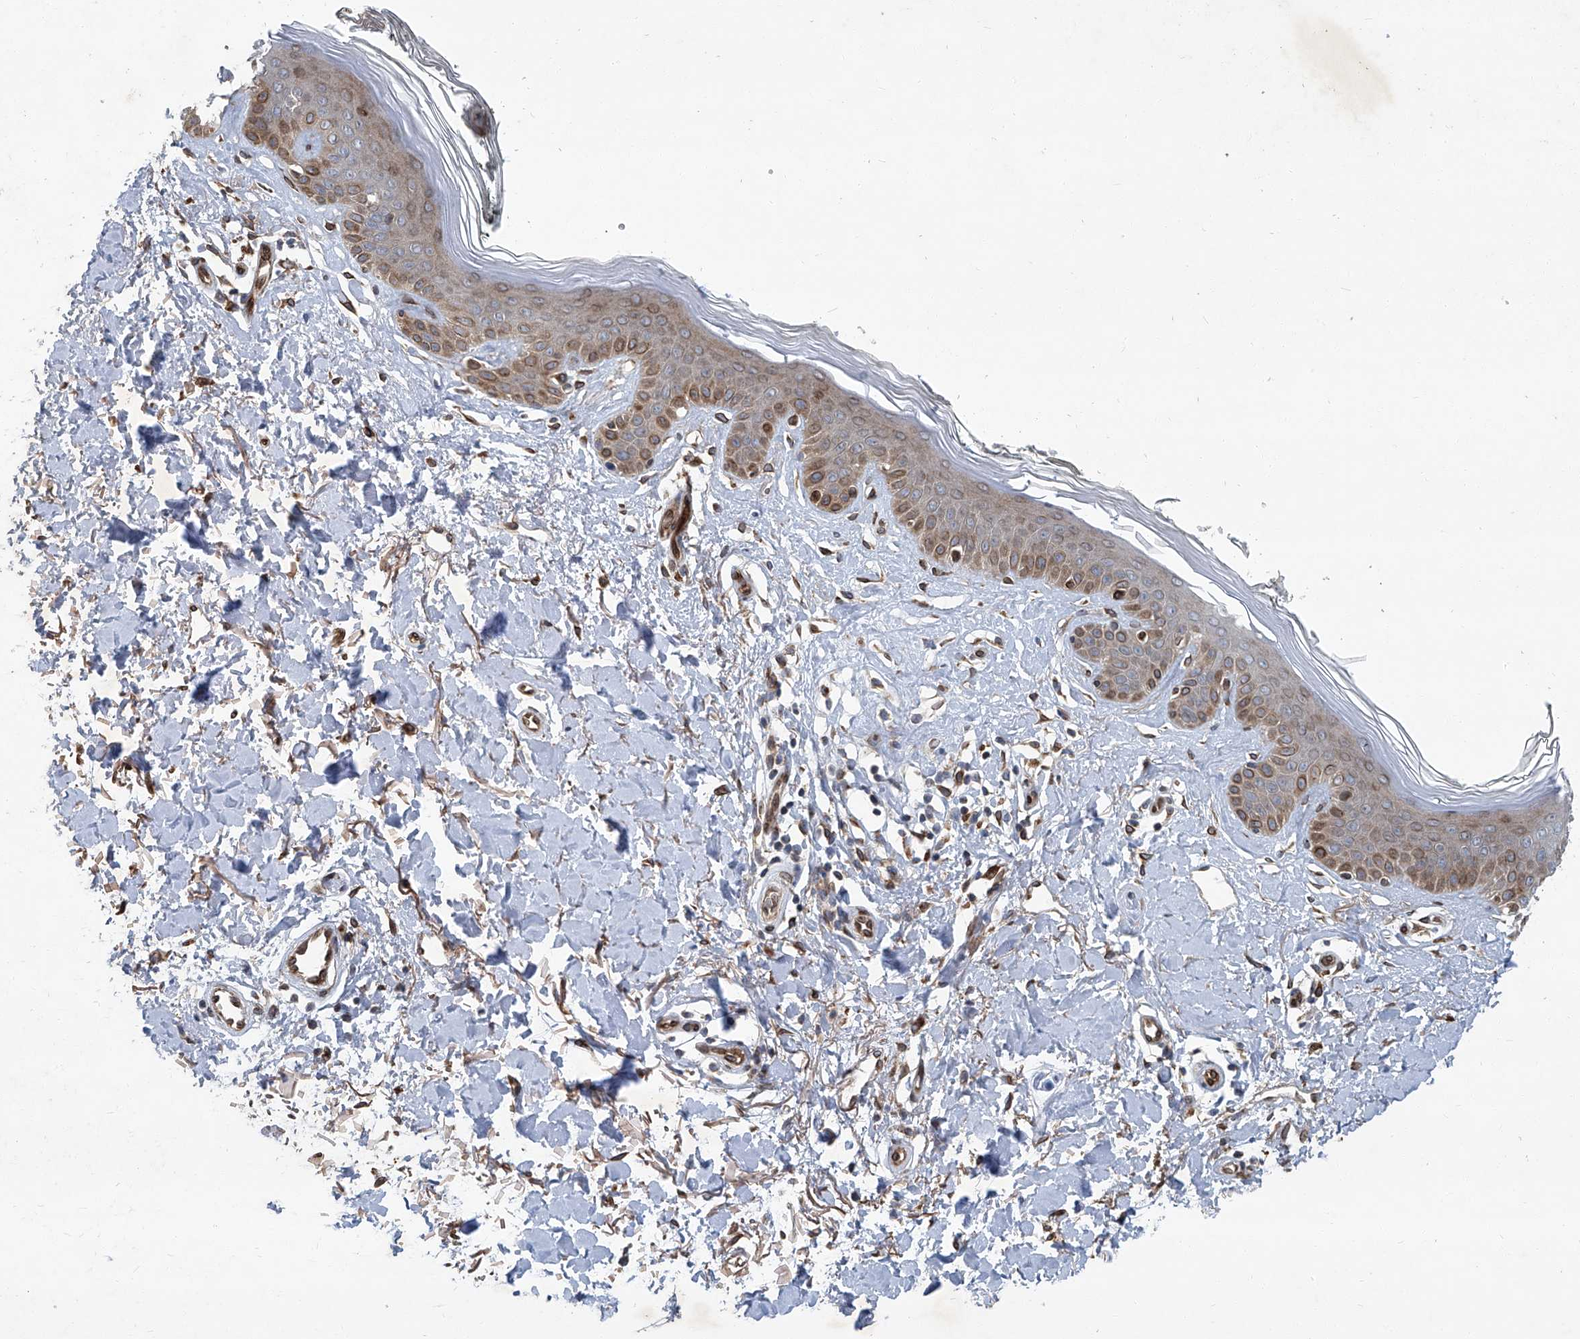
{"staining": {"intensity": "moderate", "quantity": ">75%", "location": "cytoplasmic/membranous"}, "tissue": "skin", "cell_type": "Fibroblasts", "image_type": "normal", "snomed": [{"axis": "morphology", "description": "Normal tissue, NOS"}, {"axis": "topography", "description": "Skin"}], "caption": "Protein expression analysis of benign human skin reveals moderate cytoplasmic/membranous expression in approximately >75% of fibroblasts.", "gene": "GPR132", "patient": {"sex": "female", "age": 64}}